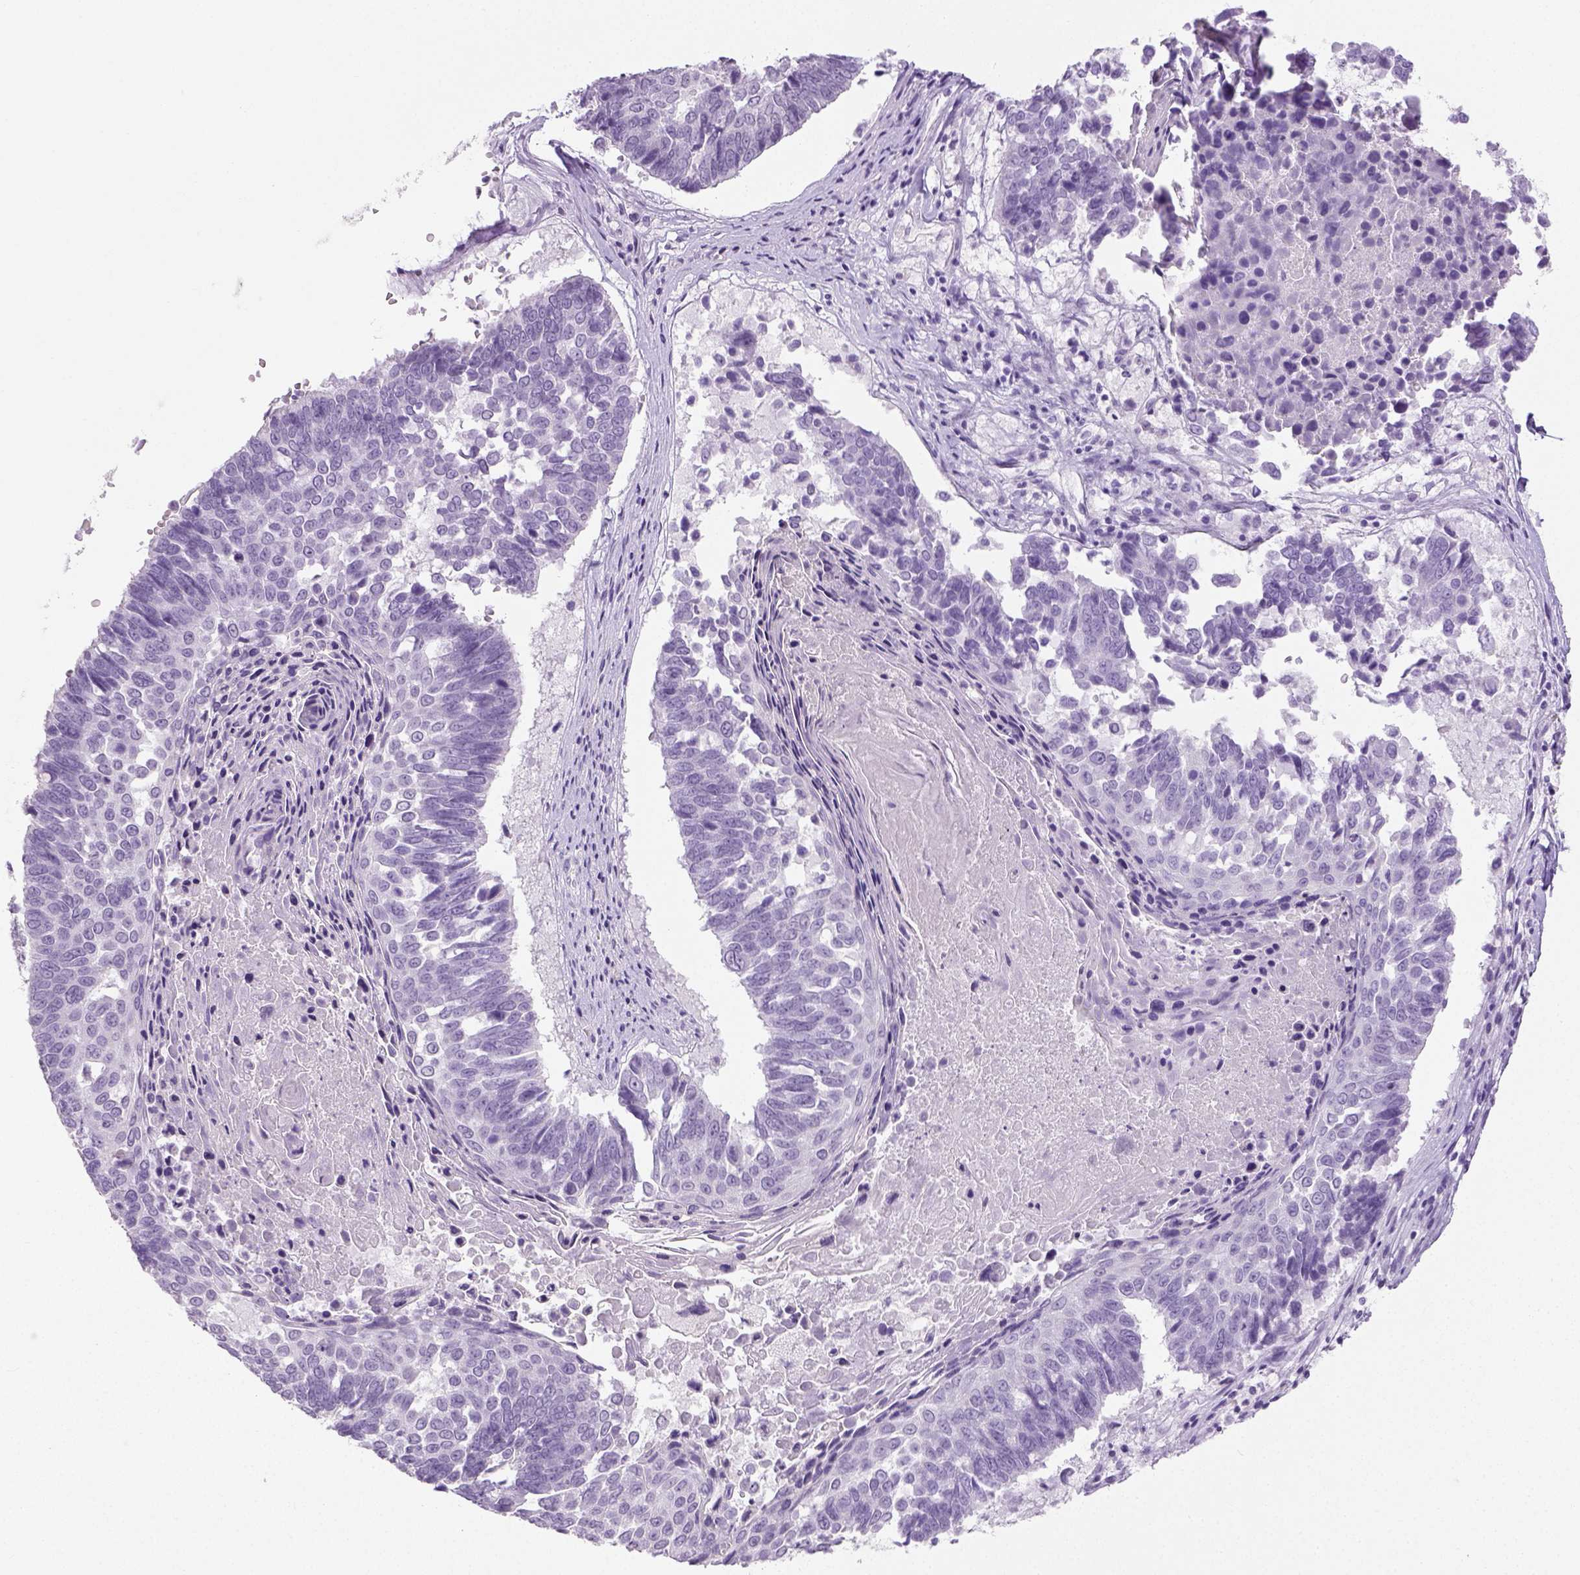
{"staining": {"intensity": "negative", "quantity": "none", "location": "none"}, "tissue": "lung cancer", "cell_type": "Tumor cells", "image_type": "cancer", "snomed": [{"axis": "morphology", "description": "Squamous cell carcinoma, NOS"}, {"axis": "topography", "description": "Lung"}], "caption": "A micrograph of human lung squamous cell carcinoma is negative for staining in tumor cells.", "gene": "LGSN", "patient": {"sex": "male", "age": 73}}